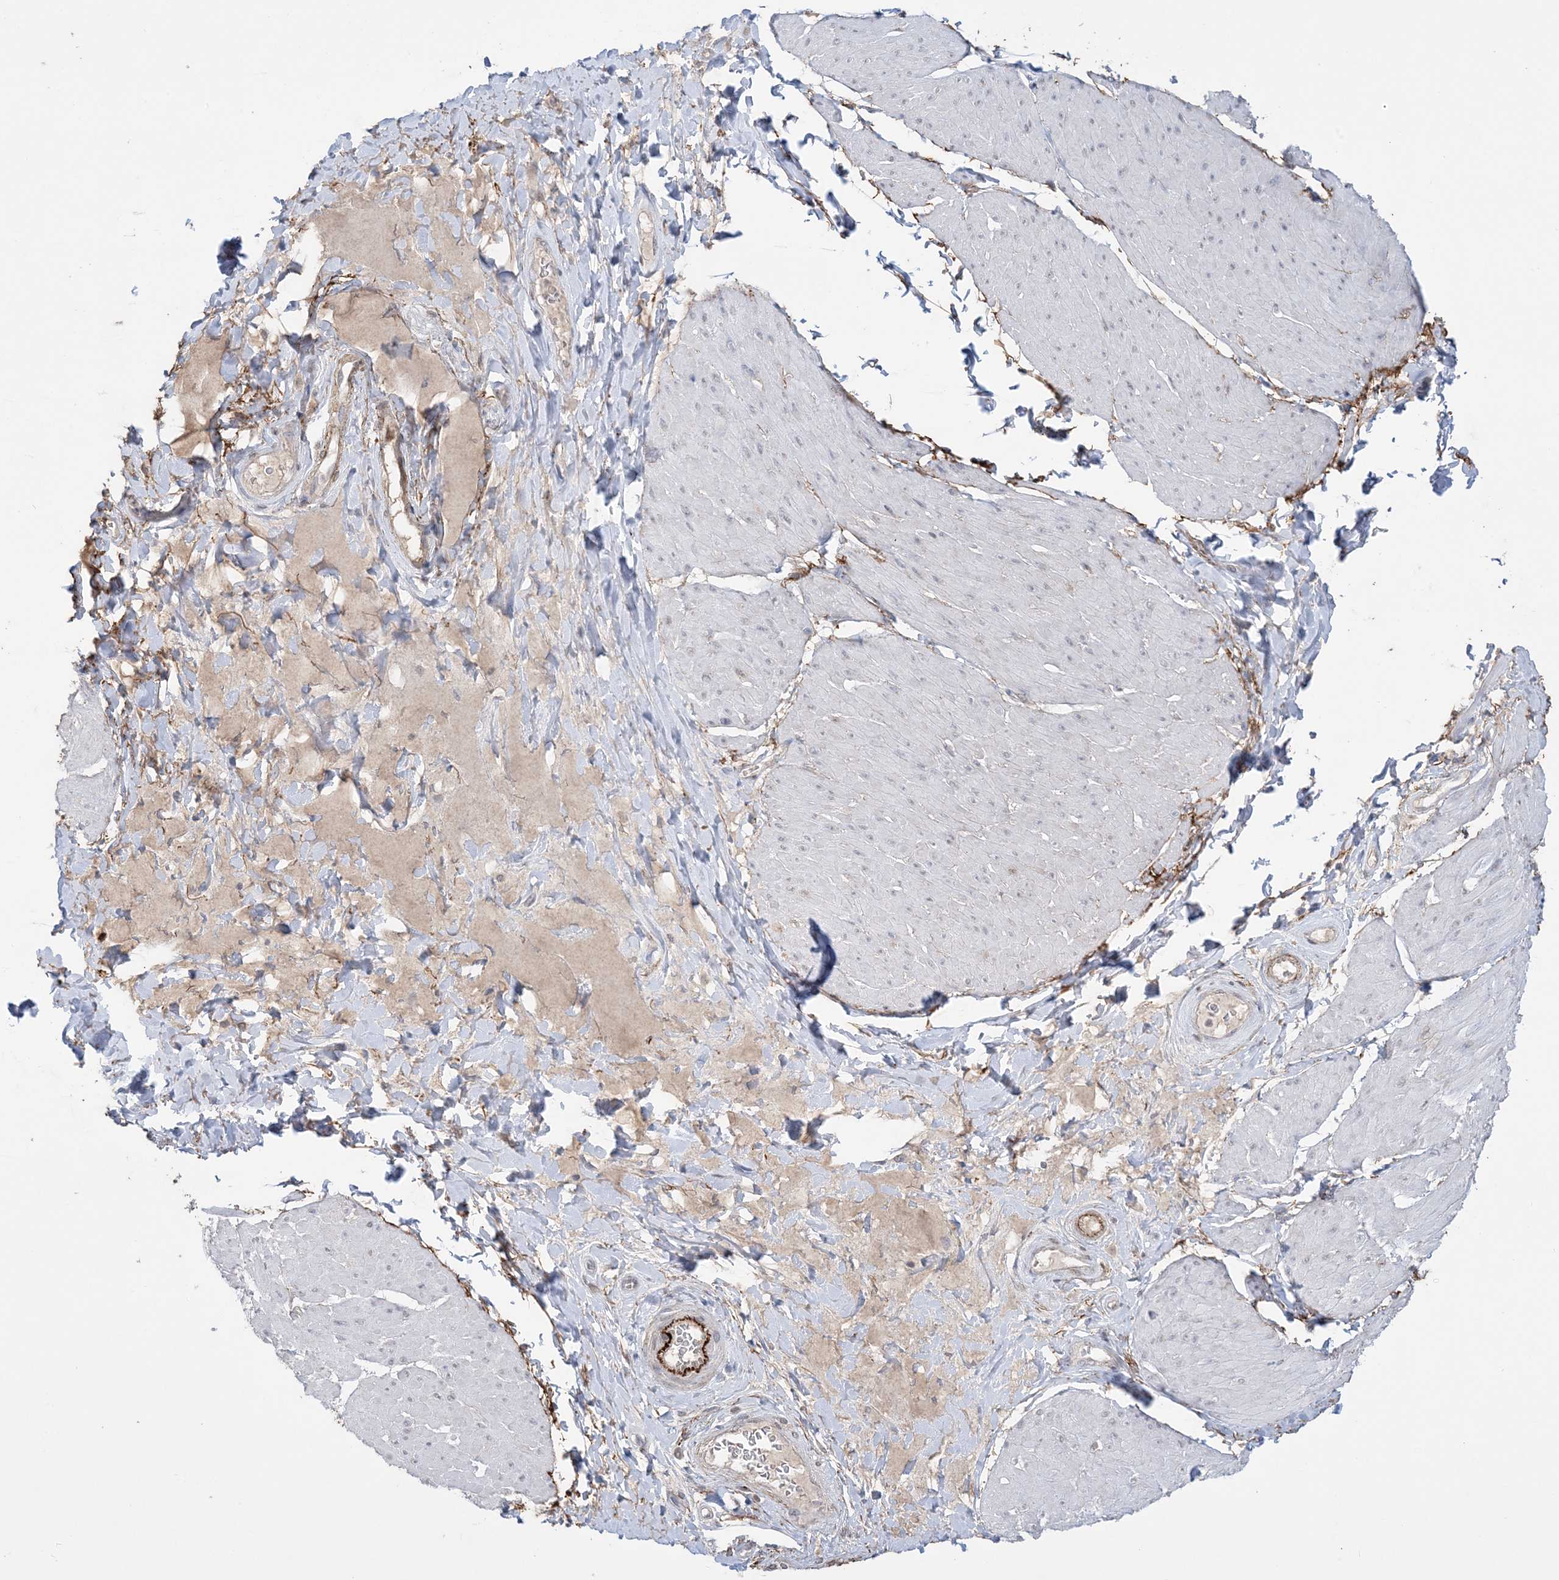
{"staining": {"intensity": "moderate", "quantity": "<25%", "location": "cytoplasmic/membranous"}, "tissue": "smooth muscle", "cell_type": "Smooth muscle cells", "image_type": "normal", "snomed": [{"axis": "morphology", "description": "Urothelial carcinoma, High grade"}, {"axis": "topography", "description": "Urinary bladder"}], "caption": "Smooth muscle stained with a brown dye displays moderate cytoplasmic/membranous positive expression in approximately <25% of smooth muscle cells.", "gene": "XRN1", "patient": {"sex": "male", "age": 46}}